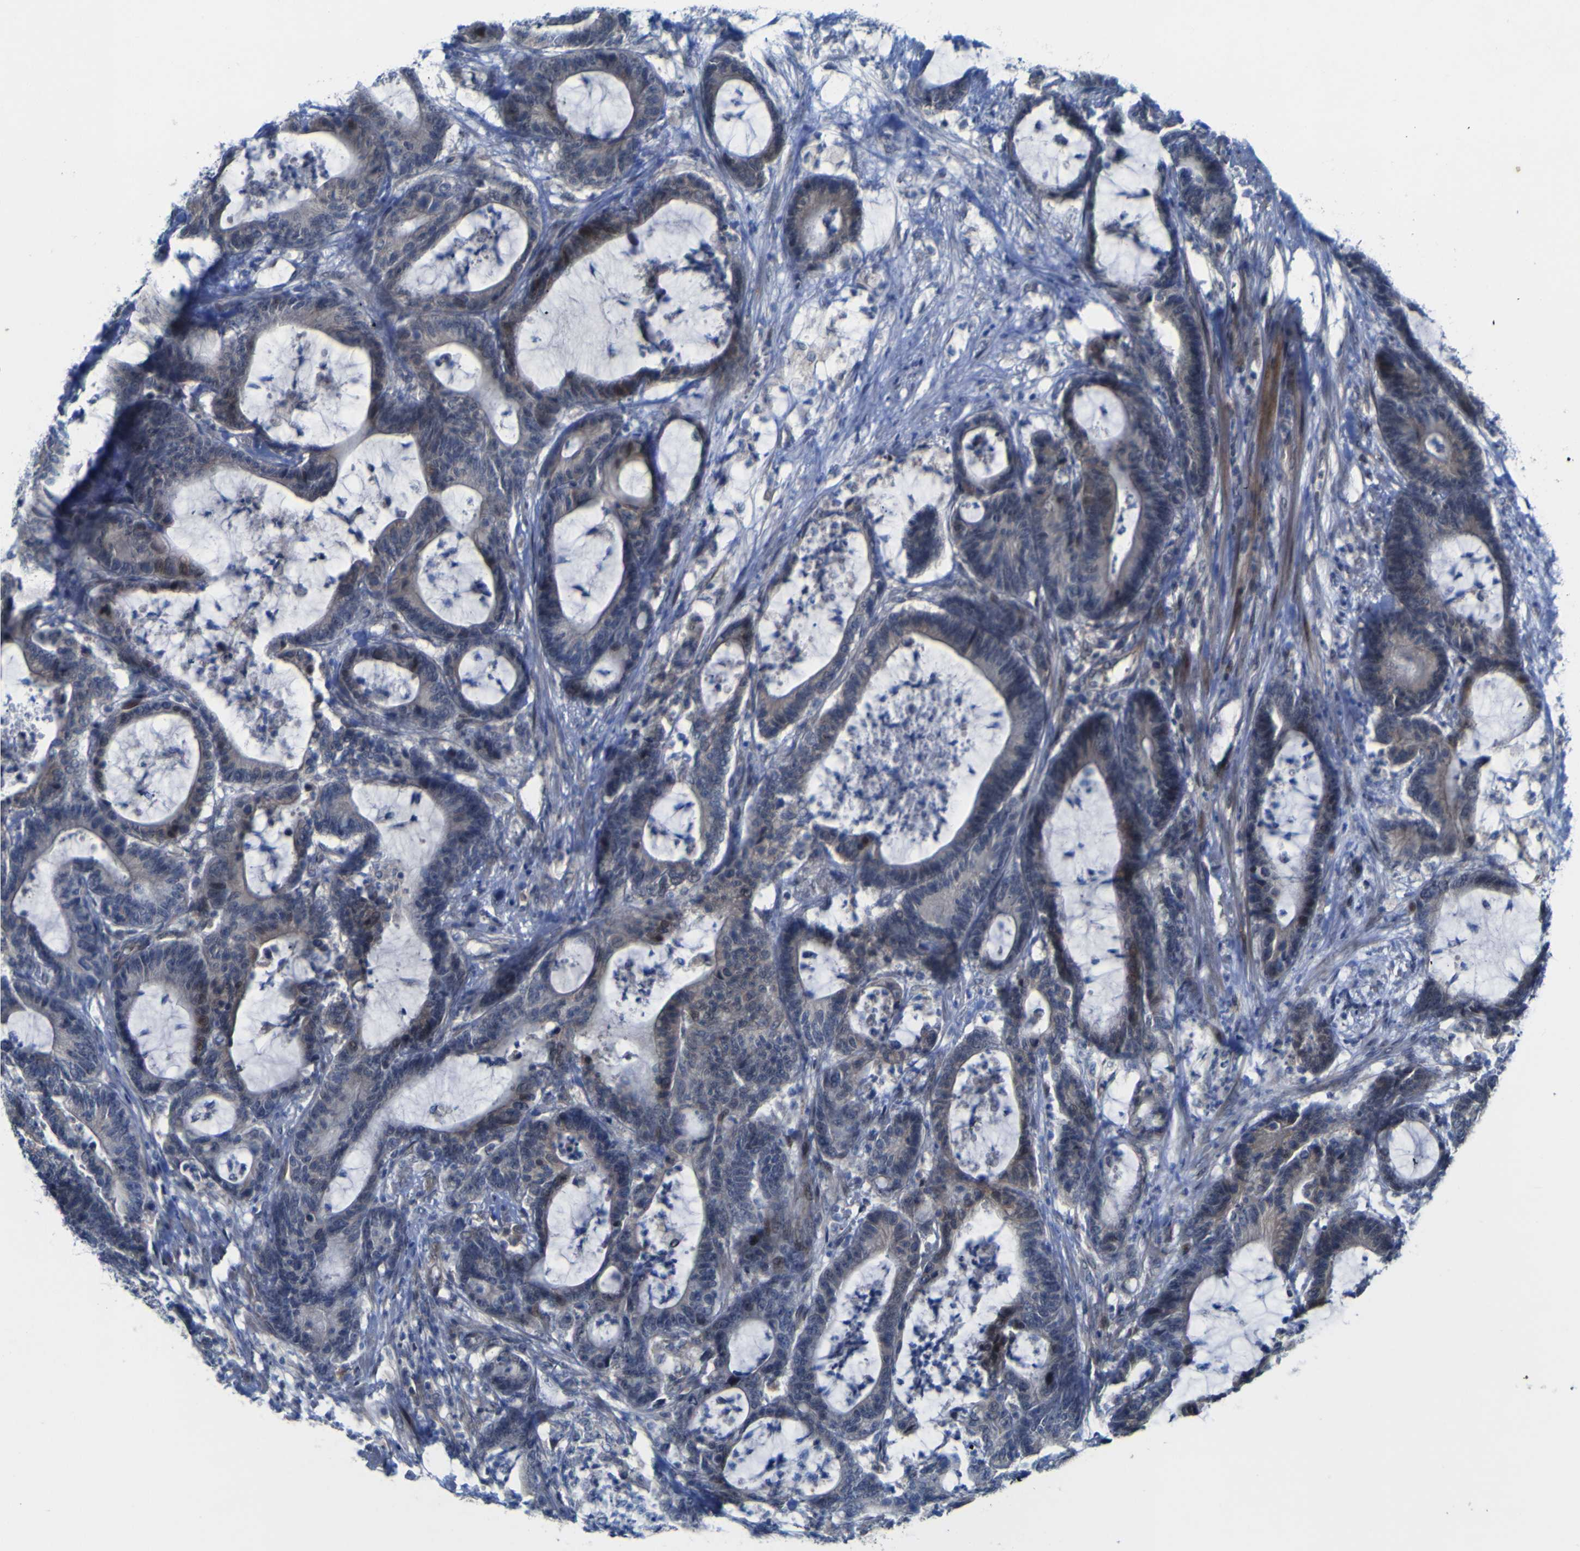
{"staining": {"intensity": "weak", "quantity": "<25%", "location": "cytoplasmic/membranous"}, "tissue": "colorectal cancer", "cell_type": "Tumor cells", "image_type": "cancer", "snomed": [{"axis": "morphology", "description": "Adenocarcinoma, NOS"}, {"axis": "topography", "description": "Colon"}], "caption": "Colorectal cancer (adenocarcinoma) stained for a protein using immunohistochemistry (IHC) reveals no positivity tumor cells.", "gene": "NAV1", "patient": {"sex": "female", "age": 84}}